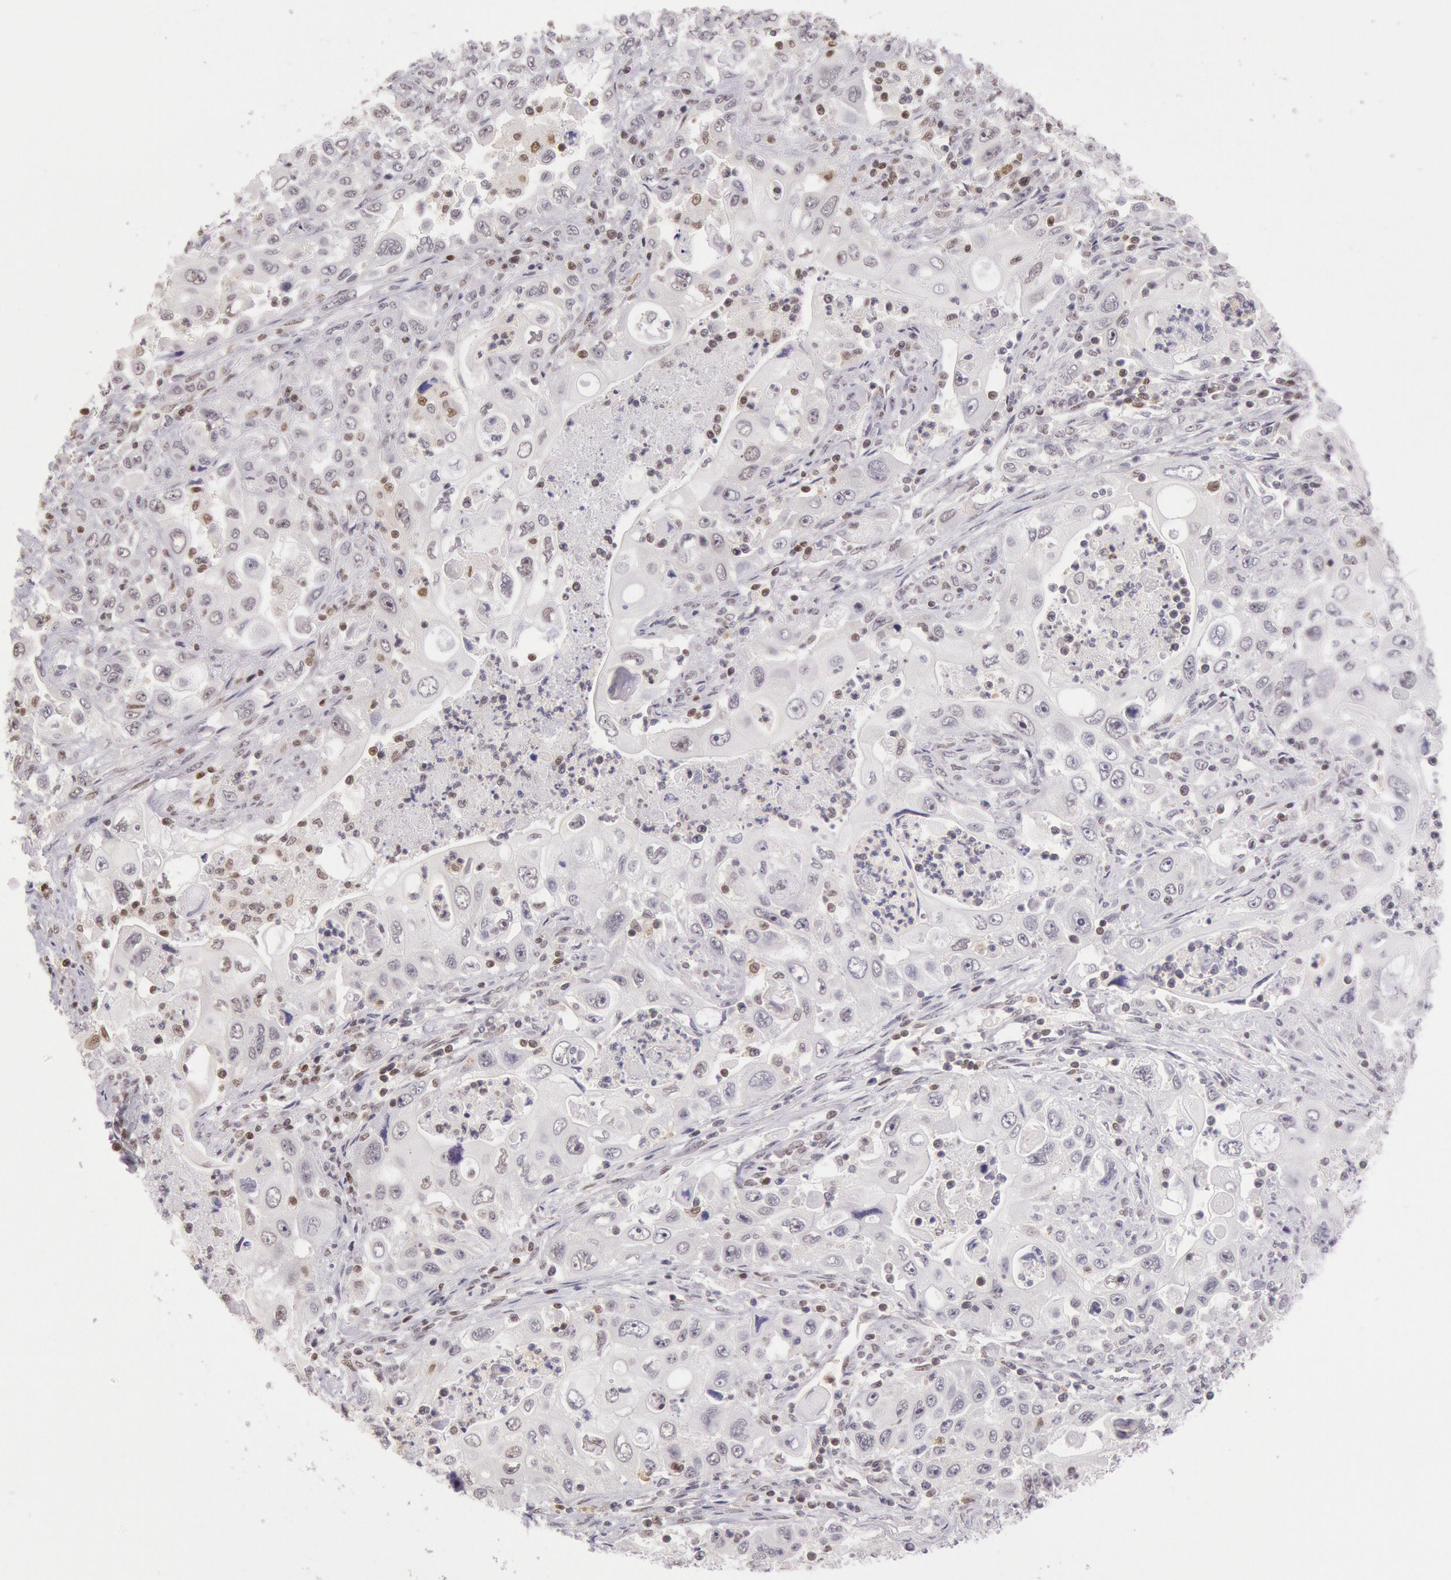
{"staining": {"intensity": "weak", "quantity": "25%-75%", "location": "nuclear"}, "tissue": "pancreatic cancer", "cell_type": "Tumor cells", "image_type": "cancer", "snomed": [{"axis": "morphology", "description": "Adenocarcinoma, NOS"}, {"axis": "topography", "description": "Pancreas"}], "caption": "Tumor cells demonstrate low levels of weak nuclear staining in about 25%-75% of cells in pancreatic cancer (adenocarcinoma). Nuclei are stained in blue.", "gene": "ESS2", "patient": {"sex": "male", "age": 70}}